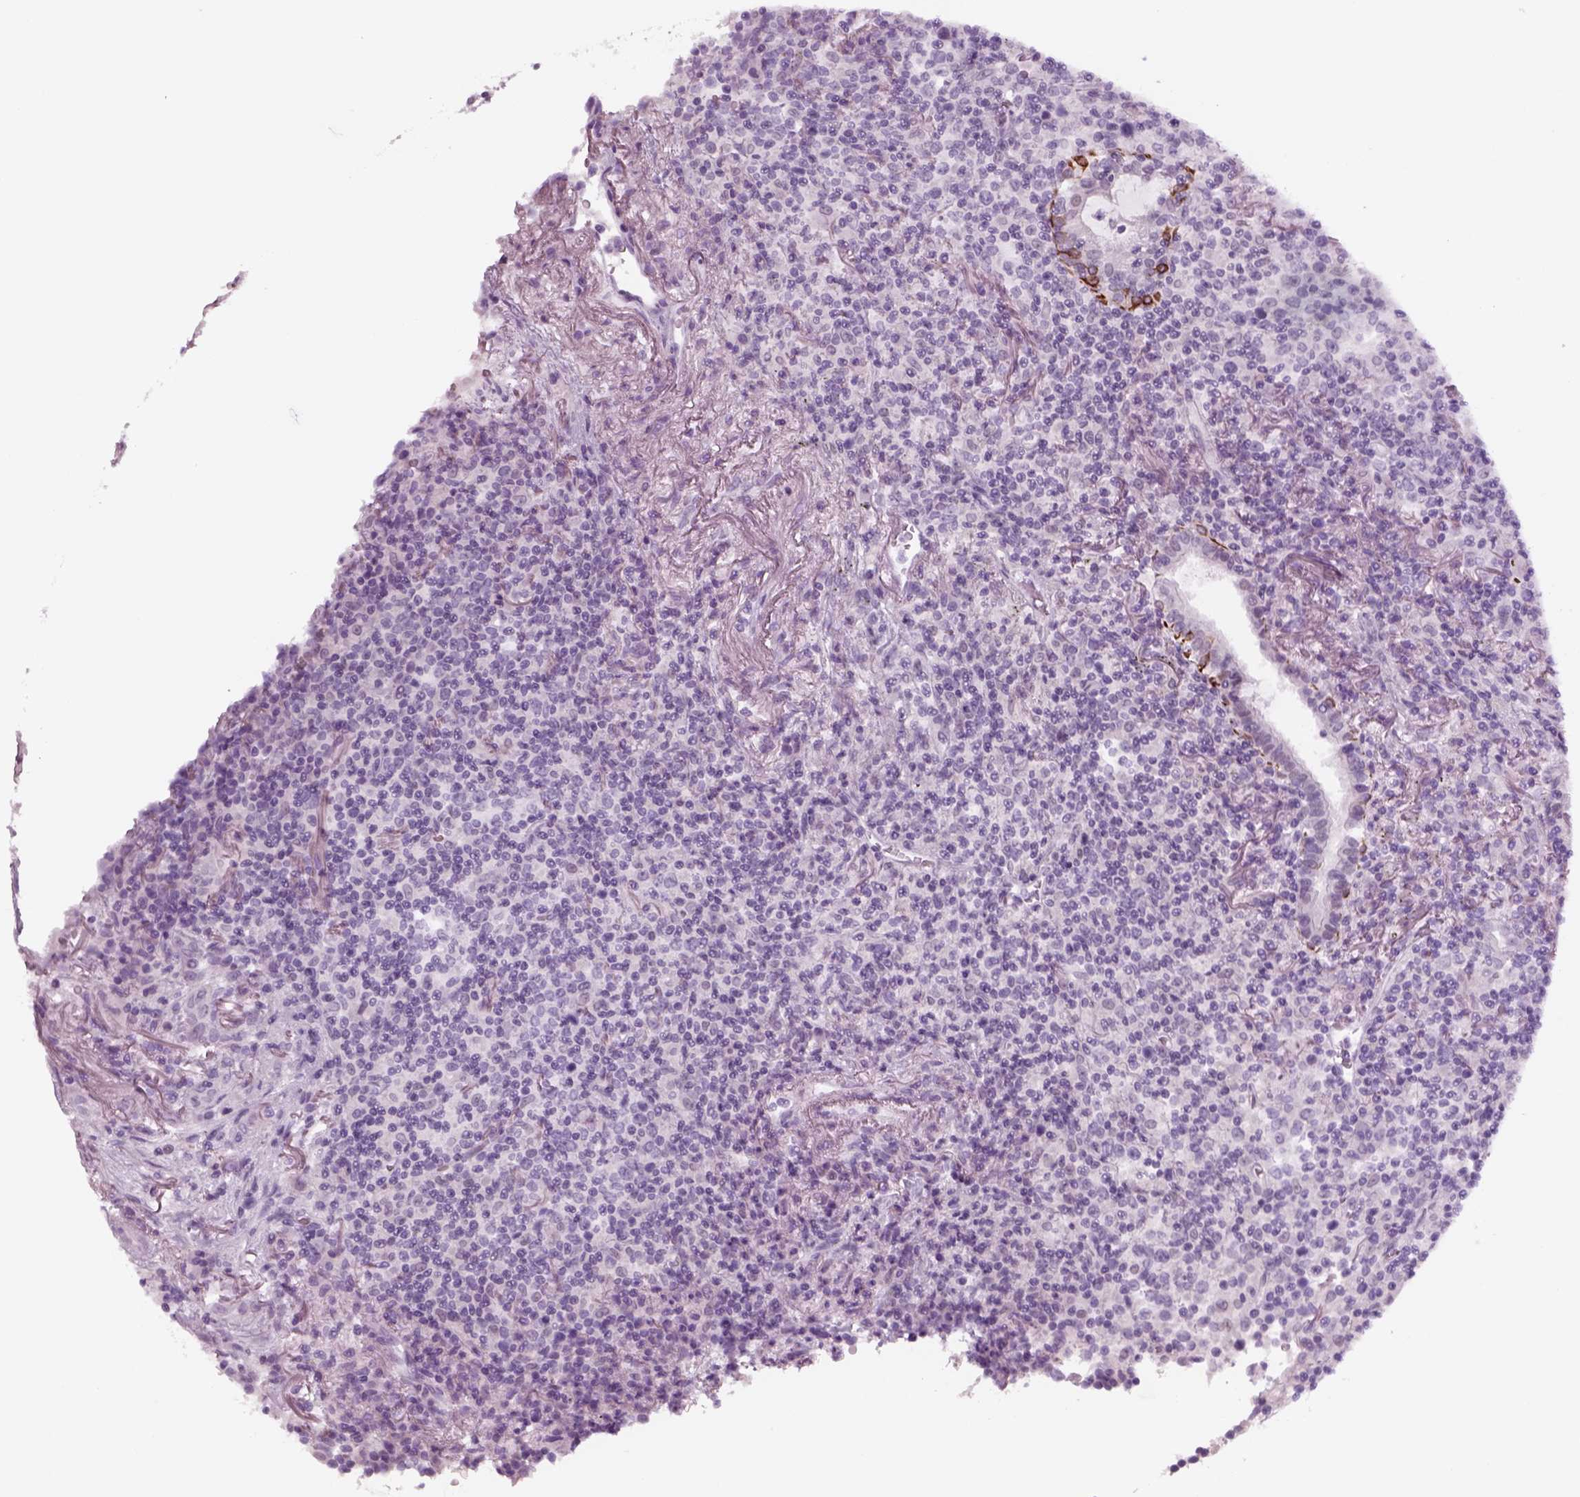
{"staining": {"intensity": "negative", "quantity": "none", "location": "none"}, "tissue": "lymphoma", "cell_type": "Tumor cells", "image_type": "cancer", "snomed": [{"axis": "morphology", "description": "Malignant lymphoma, non-Hodgkin's type, High grade"}, {"axis": "topography", "description": "Lung"}], "caption": "Lymphoma stained for a protein using immunohistochemistry (IHC) exhibits no staining tumor cells.", "gene": "KRT75", "patient": {"sex": "male", "age": 79}}